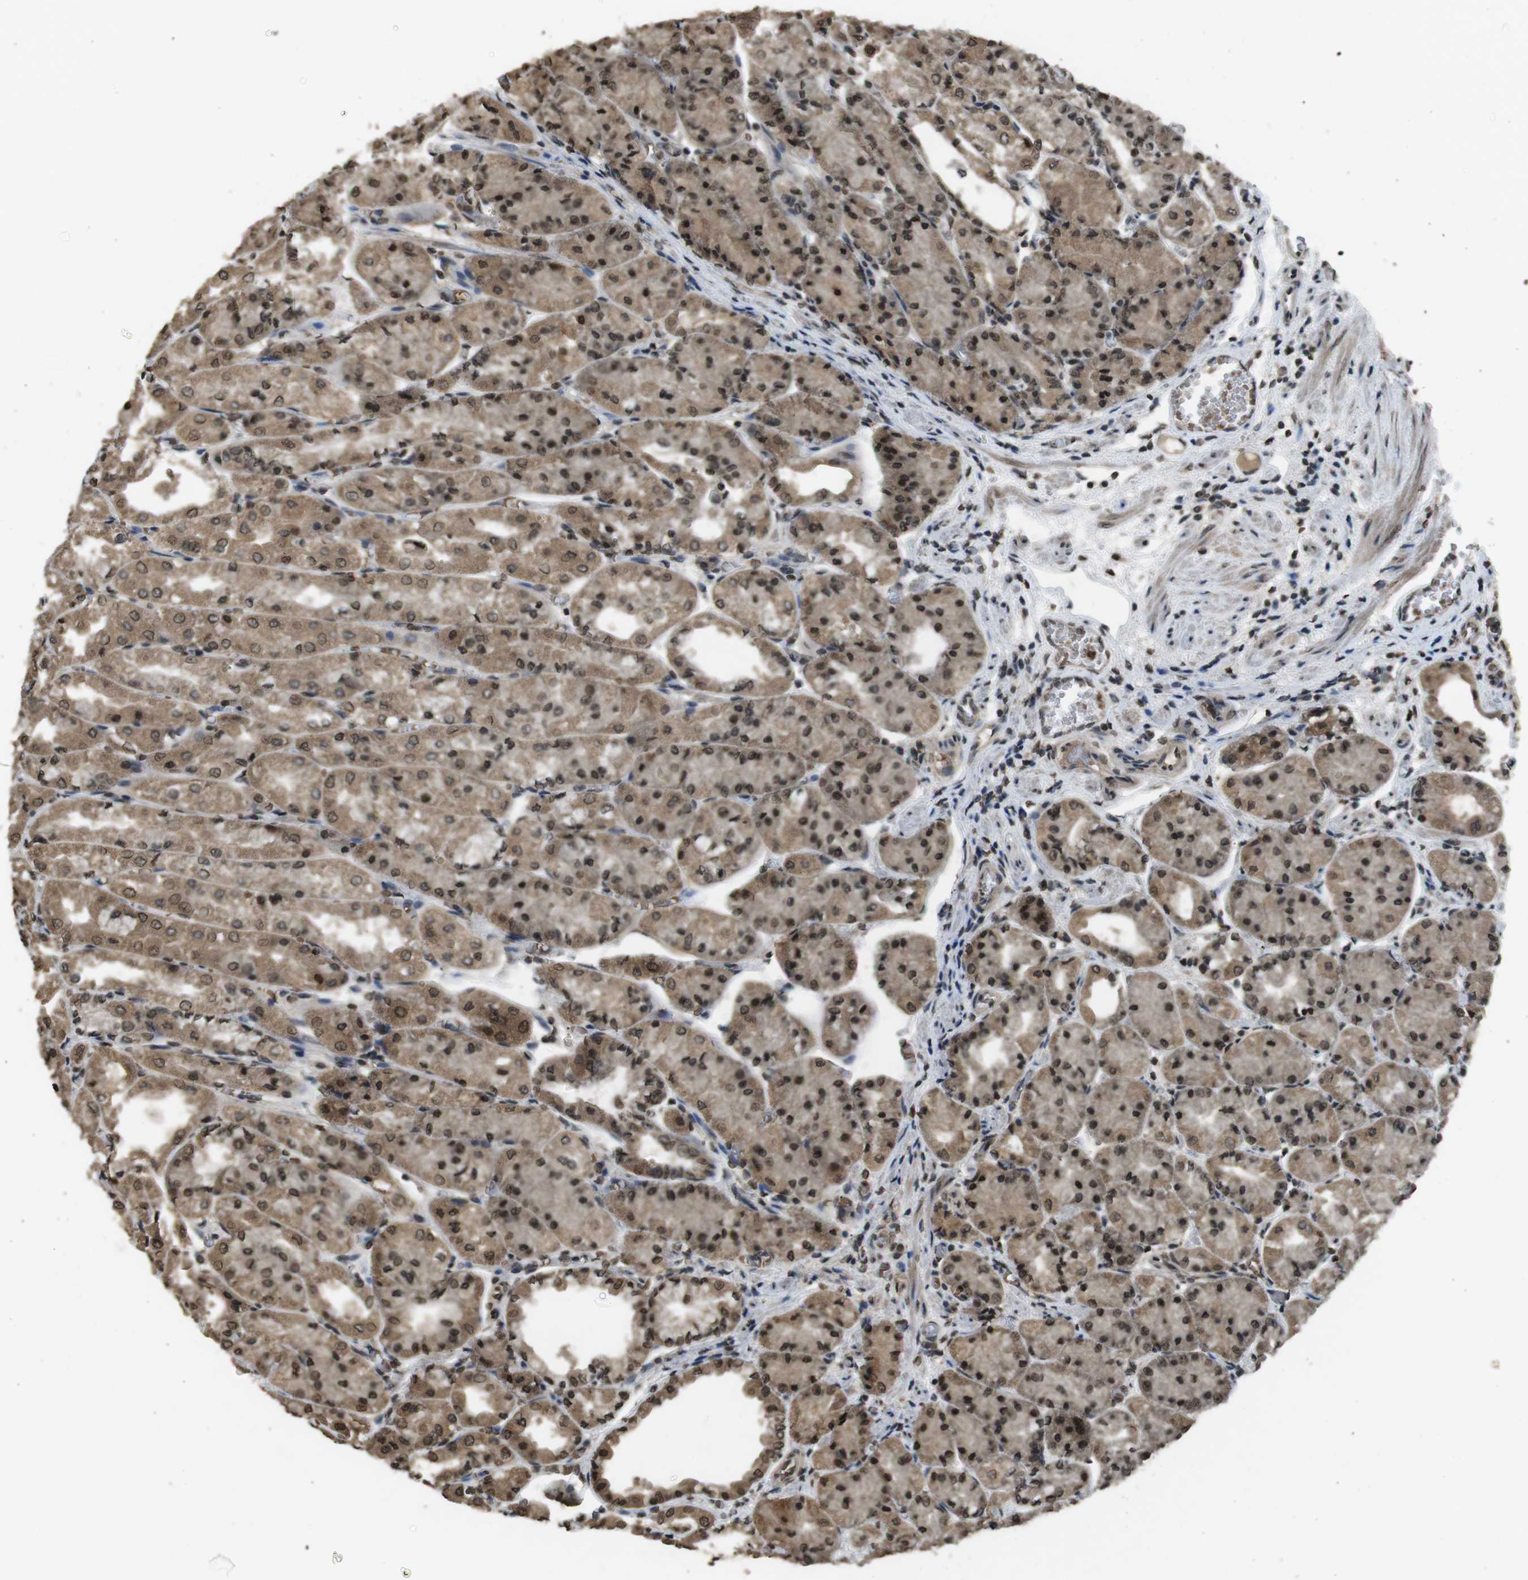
{"staining": {"intensity": "strong", "quantity": ">75%", "location": "cytoplasmic/membranous,nuclear"}, "tissue": "stomach", "cell_type": "Glandular cells", "image_type": "normal", "snomed": [{"axis": "morphology", "description": "Normal tissue, NOS"}, {"axis": "topography", "description": "Stomach, upper"}], "caption": "Immunohistochemical staining of unremarkable human stomach displays >75% levels of strong cytoplasmic/membranous,nuclear protein staining in about >75% of glandular cells.", "gene": "MAF", "patient": {"sex": "male", "age": 72}}